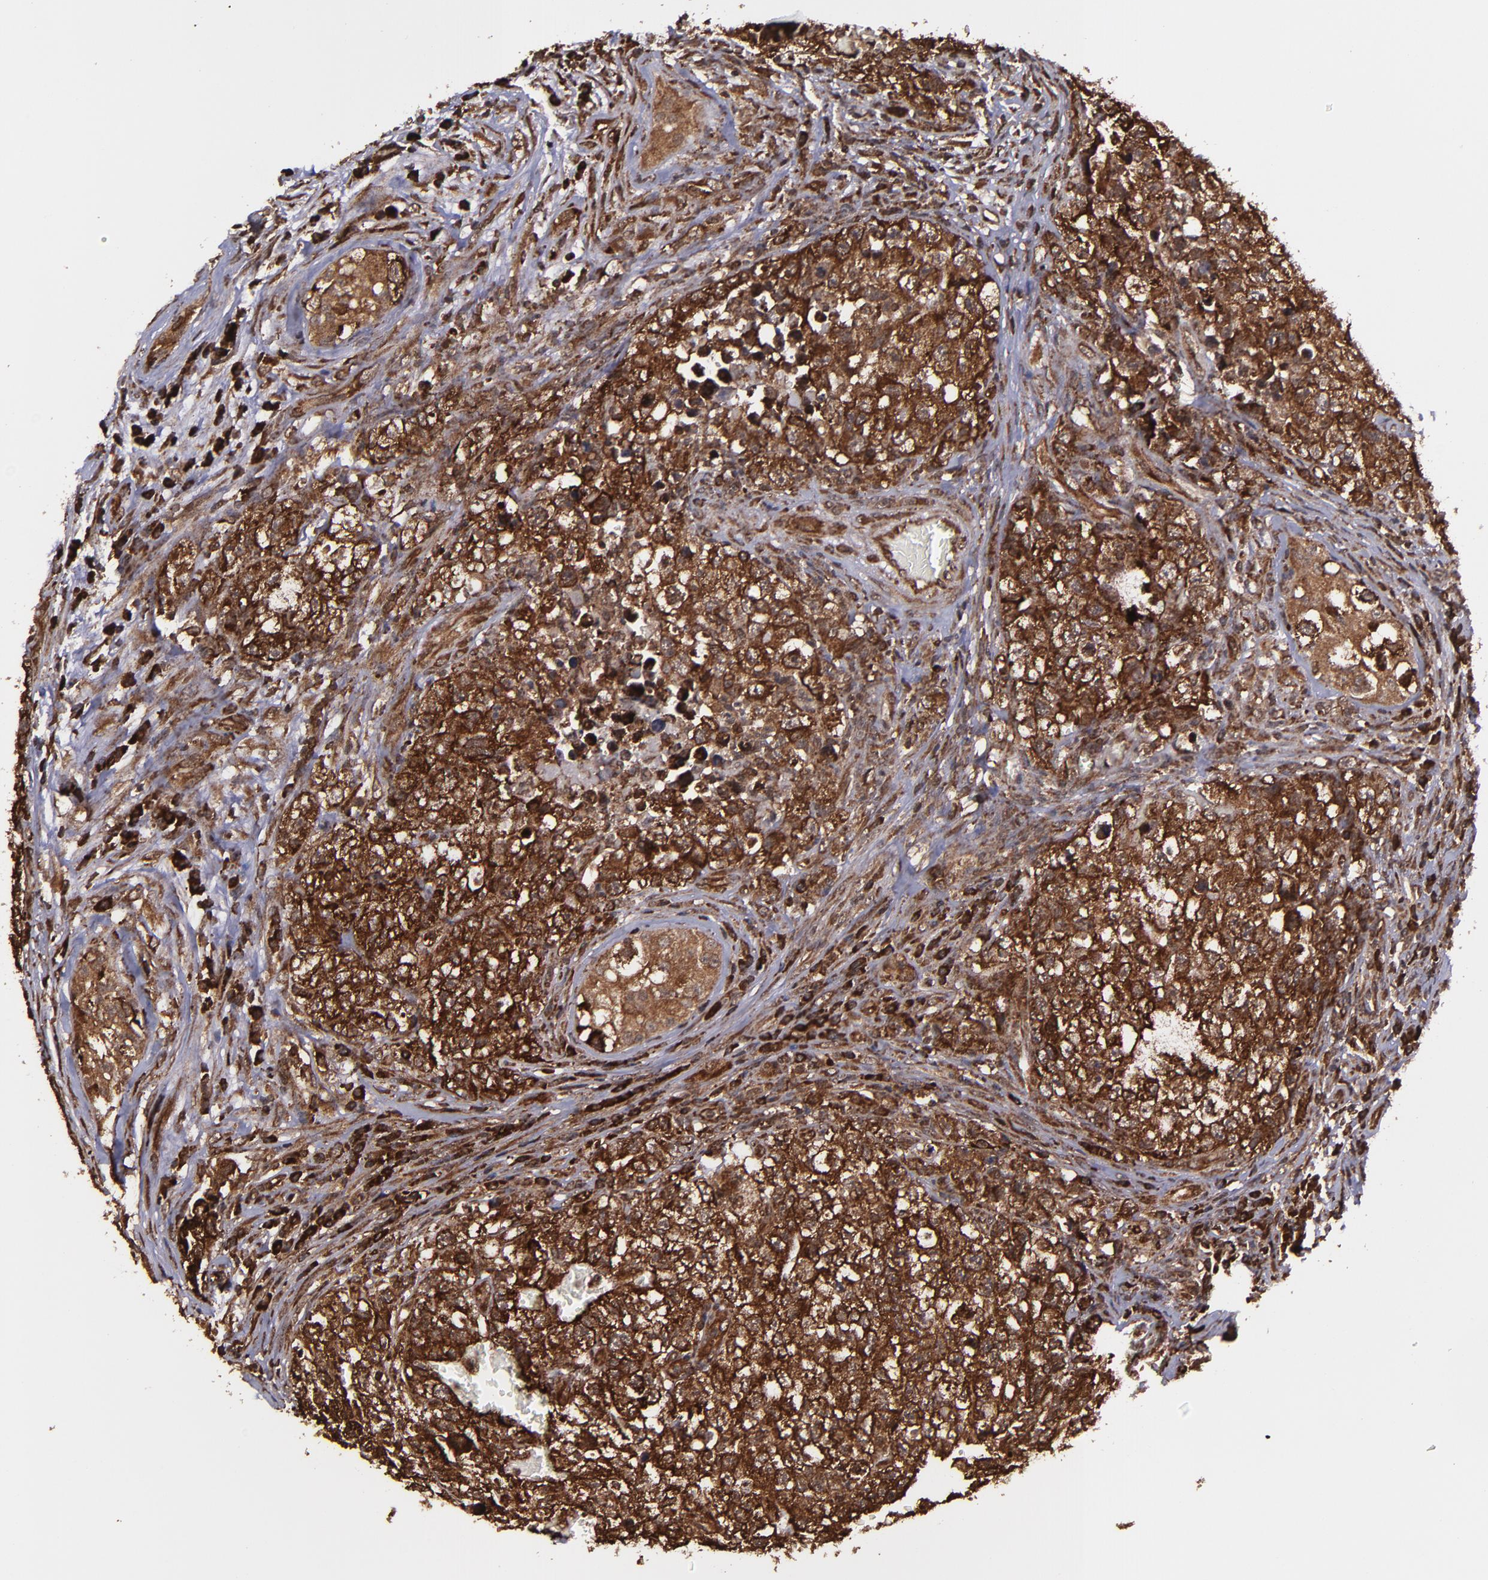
{"staining": {"intensity": "strong", "quantity": ">75%", "location": "cytoplasmic/membranous,nuclear"}, "tissue": "testis cancer", "cell_type": "Tumor cells", "image_type": "cancer", "snomed": [{"axis": "morphology", "description": "Carcinoma, Embryonal, NOS"}, {"axis": "topography", "description": "Testis"}], "caption": "Protein staining demonstrates strong cytoplasmic/membranous and nuclear staining in about >75% of tumor cells in testis cancer.", "gene": "EIF4ENIF1", "patient": {"sex": "male", "age": 31}}